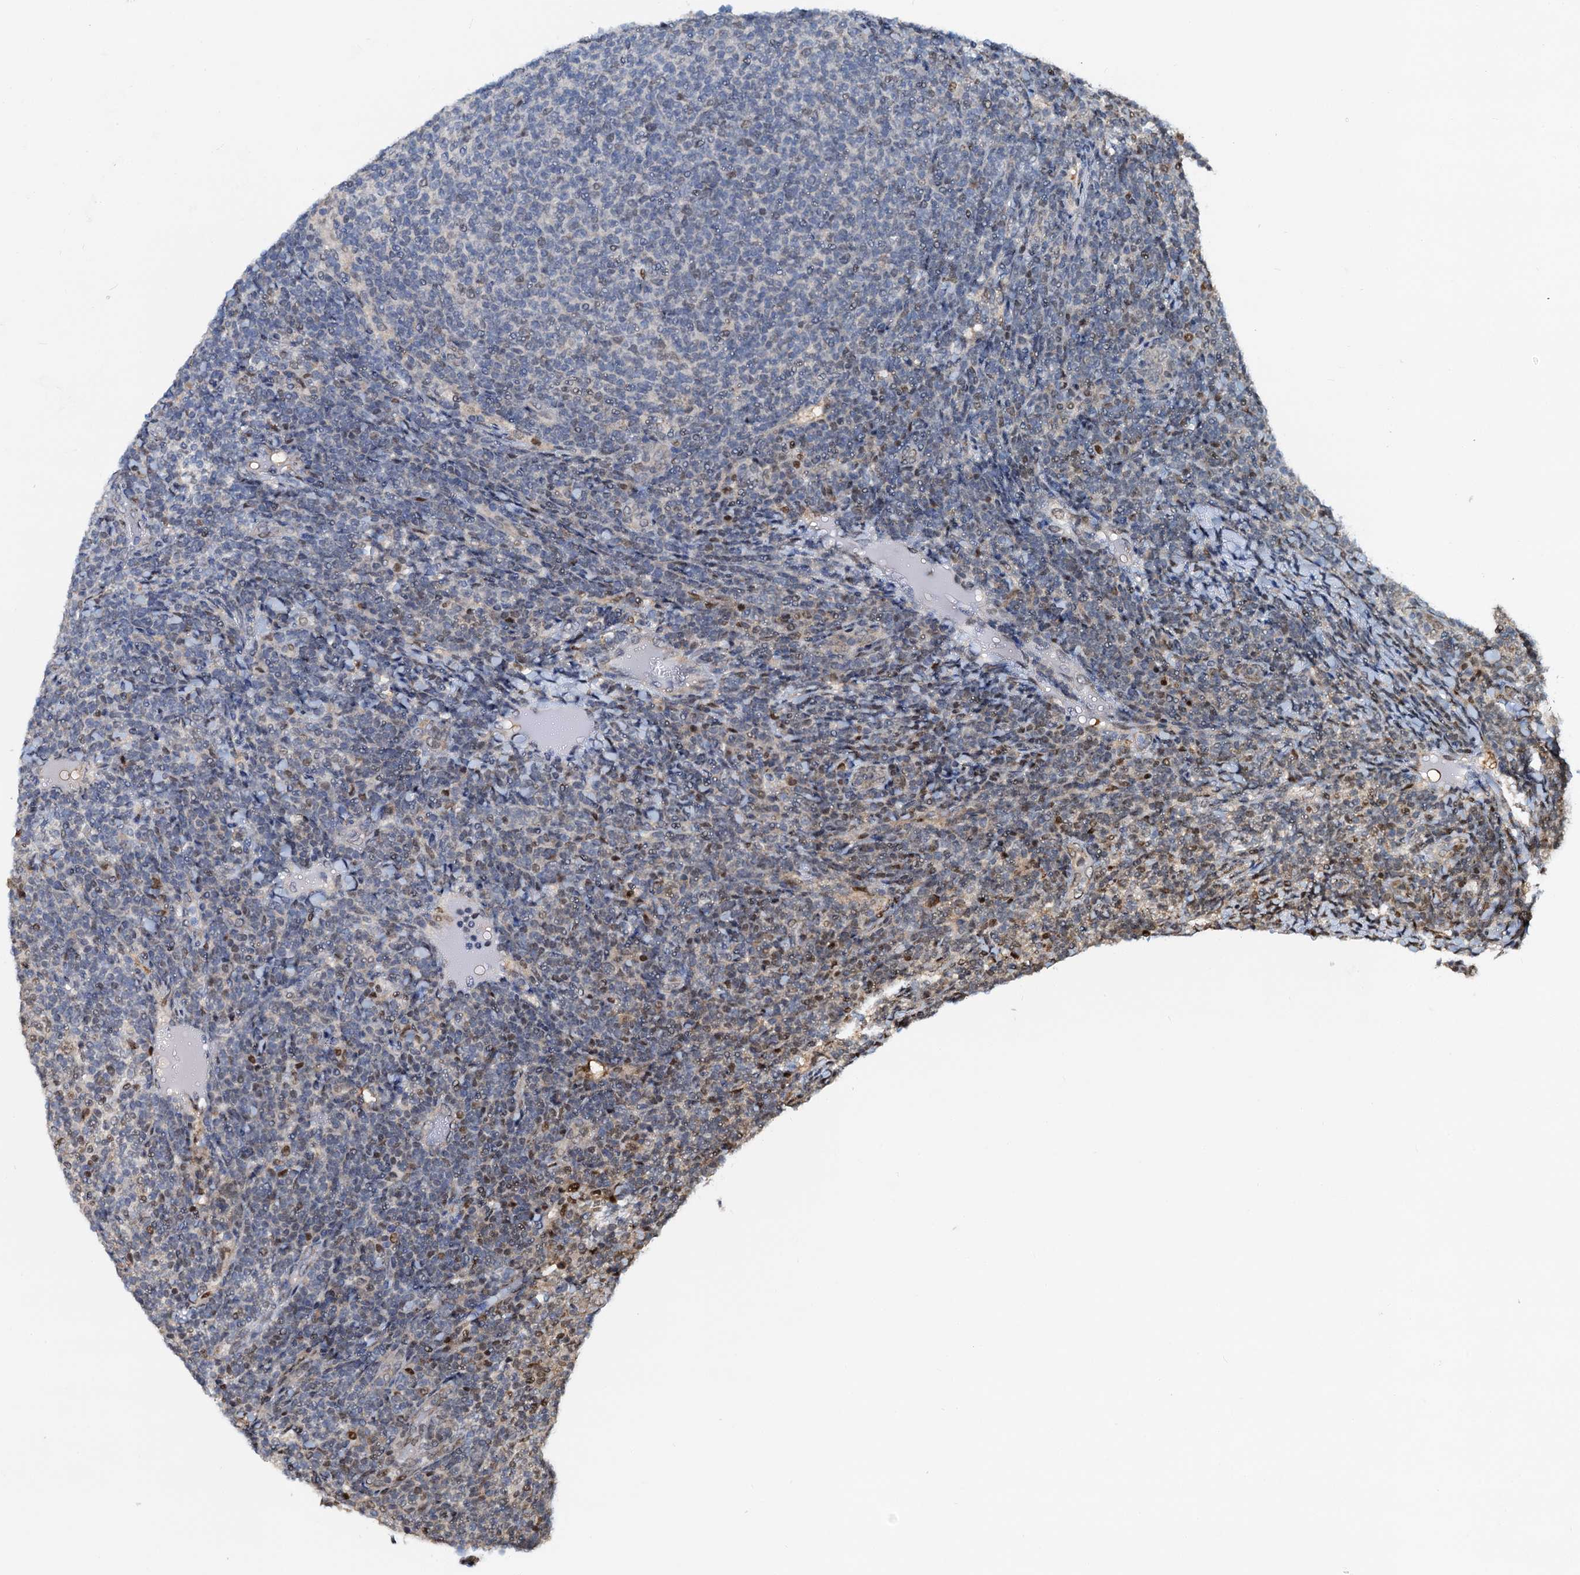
{"staining": {"intensity": "moderate", "quantity": "<25%", "location": "nuclear"}, "tissue": "lymphoma", "cell_type": "Tumor cells", "image_type": "cancer", "snomed": [{"axis": "morphology", "description": "Malignant lymphoma, non-Hodgkin's type, Low grade"}, {"axis": "topography", "description": "Lymph node"}], "caption": "A high-resolution micrograph shows immunohistochemistry staining of low-grade malignant lymphoma, non-Hodgkin's type, which shows moderate nuclear positivity in about <25% of tumor cells.", "gene": "PTGES3", "patient": {"sex": "male", "age": 66}}